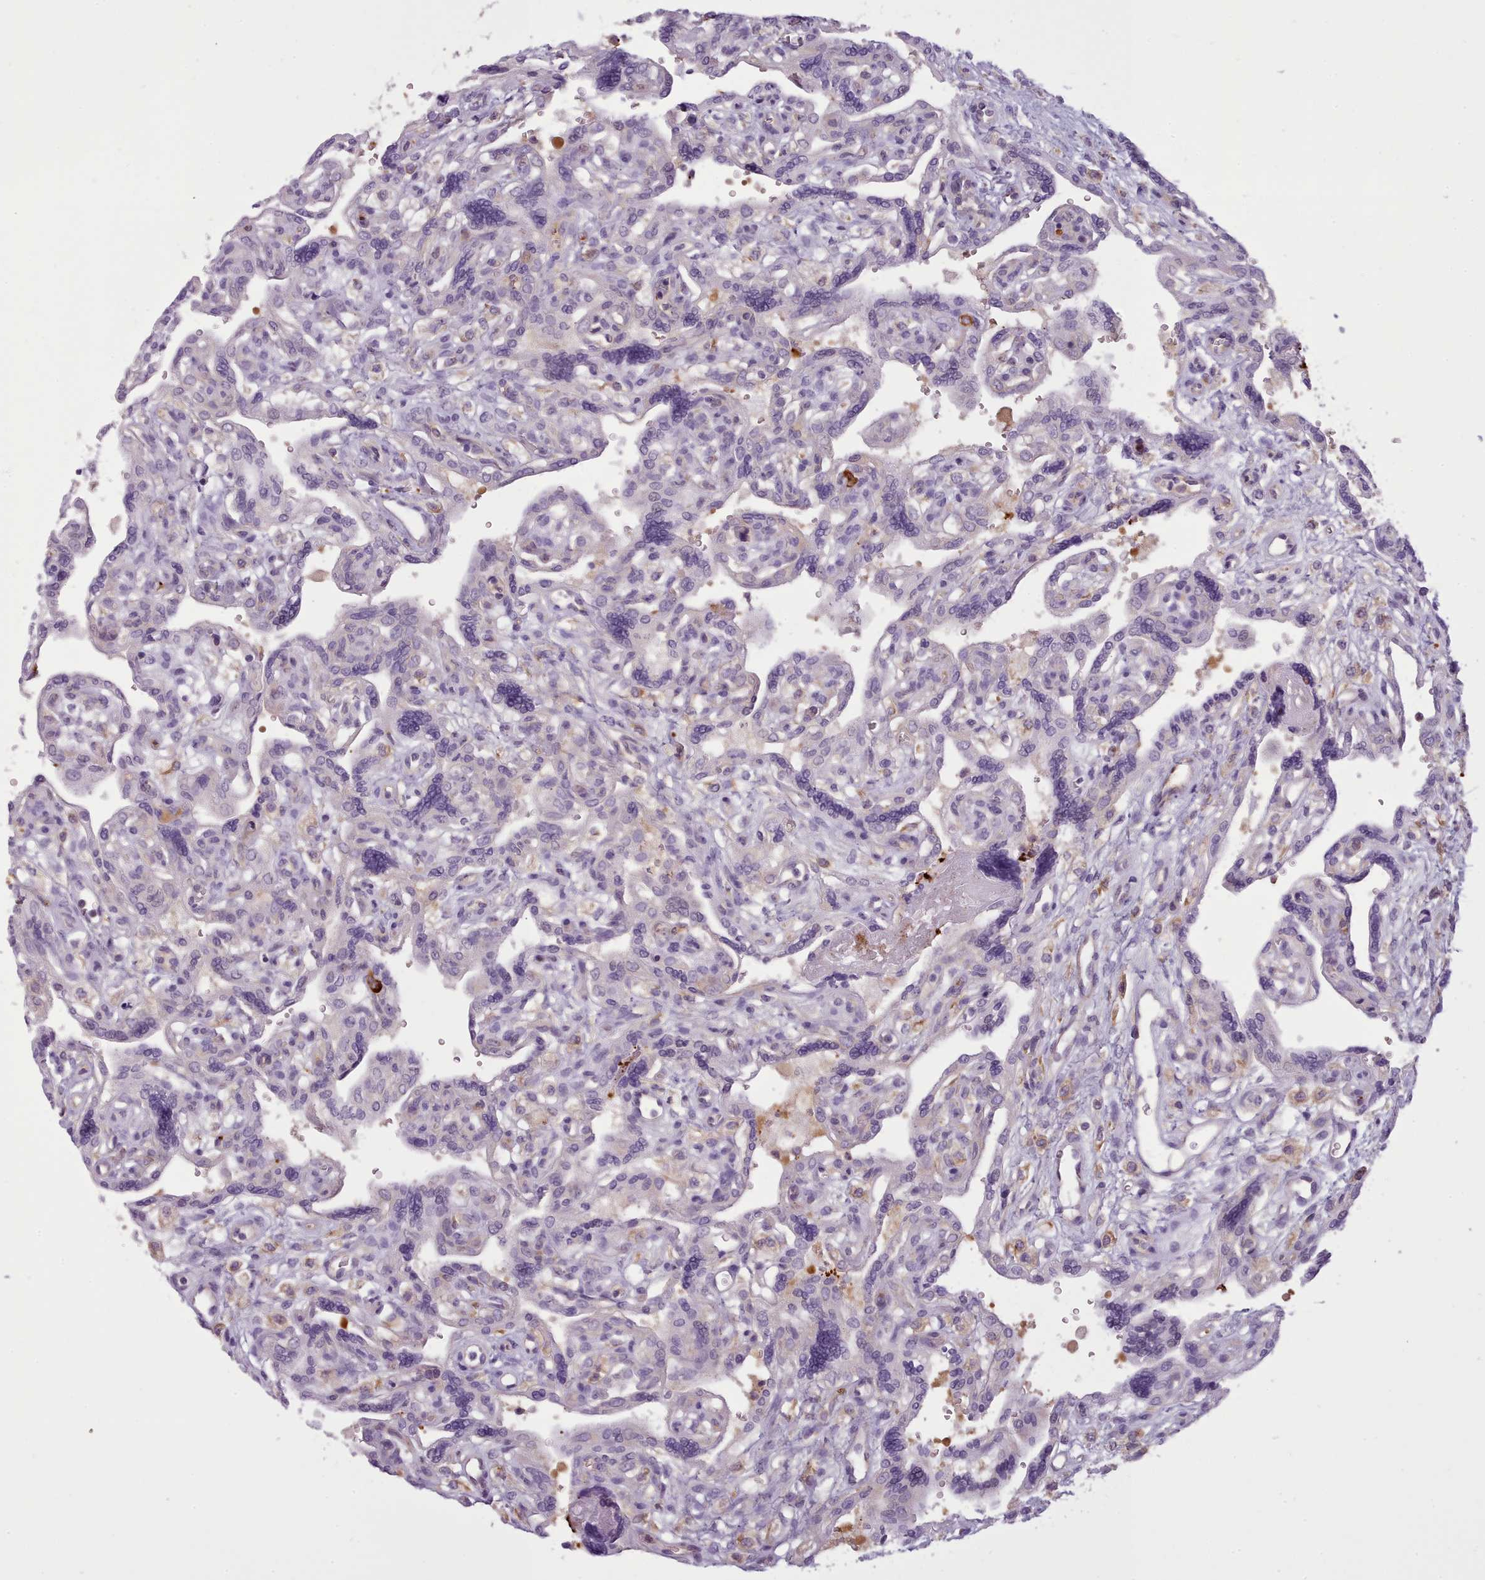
{"staining": {"intensity": "negative", "quantity": "none", "location": "none"}, "tissue": "placenta", "cell_type": "Decidual cells", "image_type": "normal", "snomed": [{"axis": "morphology", "description": "Normal tissue, NOS"}, {"axis": "topography", "description": "Placenta"}], "caption": "Decidual cells show no significant positivity in normal placenta.", "gene": "NDST2", "patient": {"sex": "female", "age": 39}}